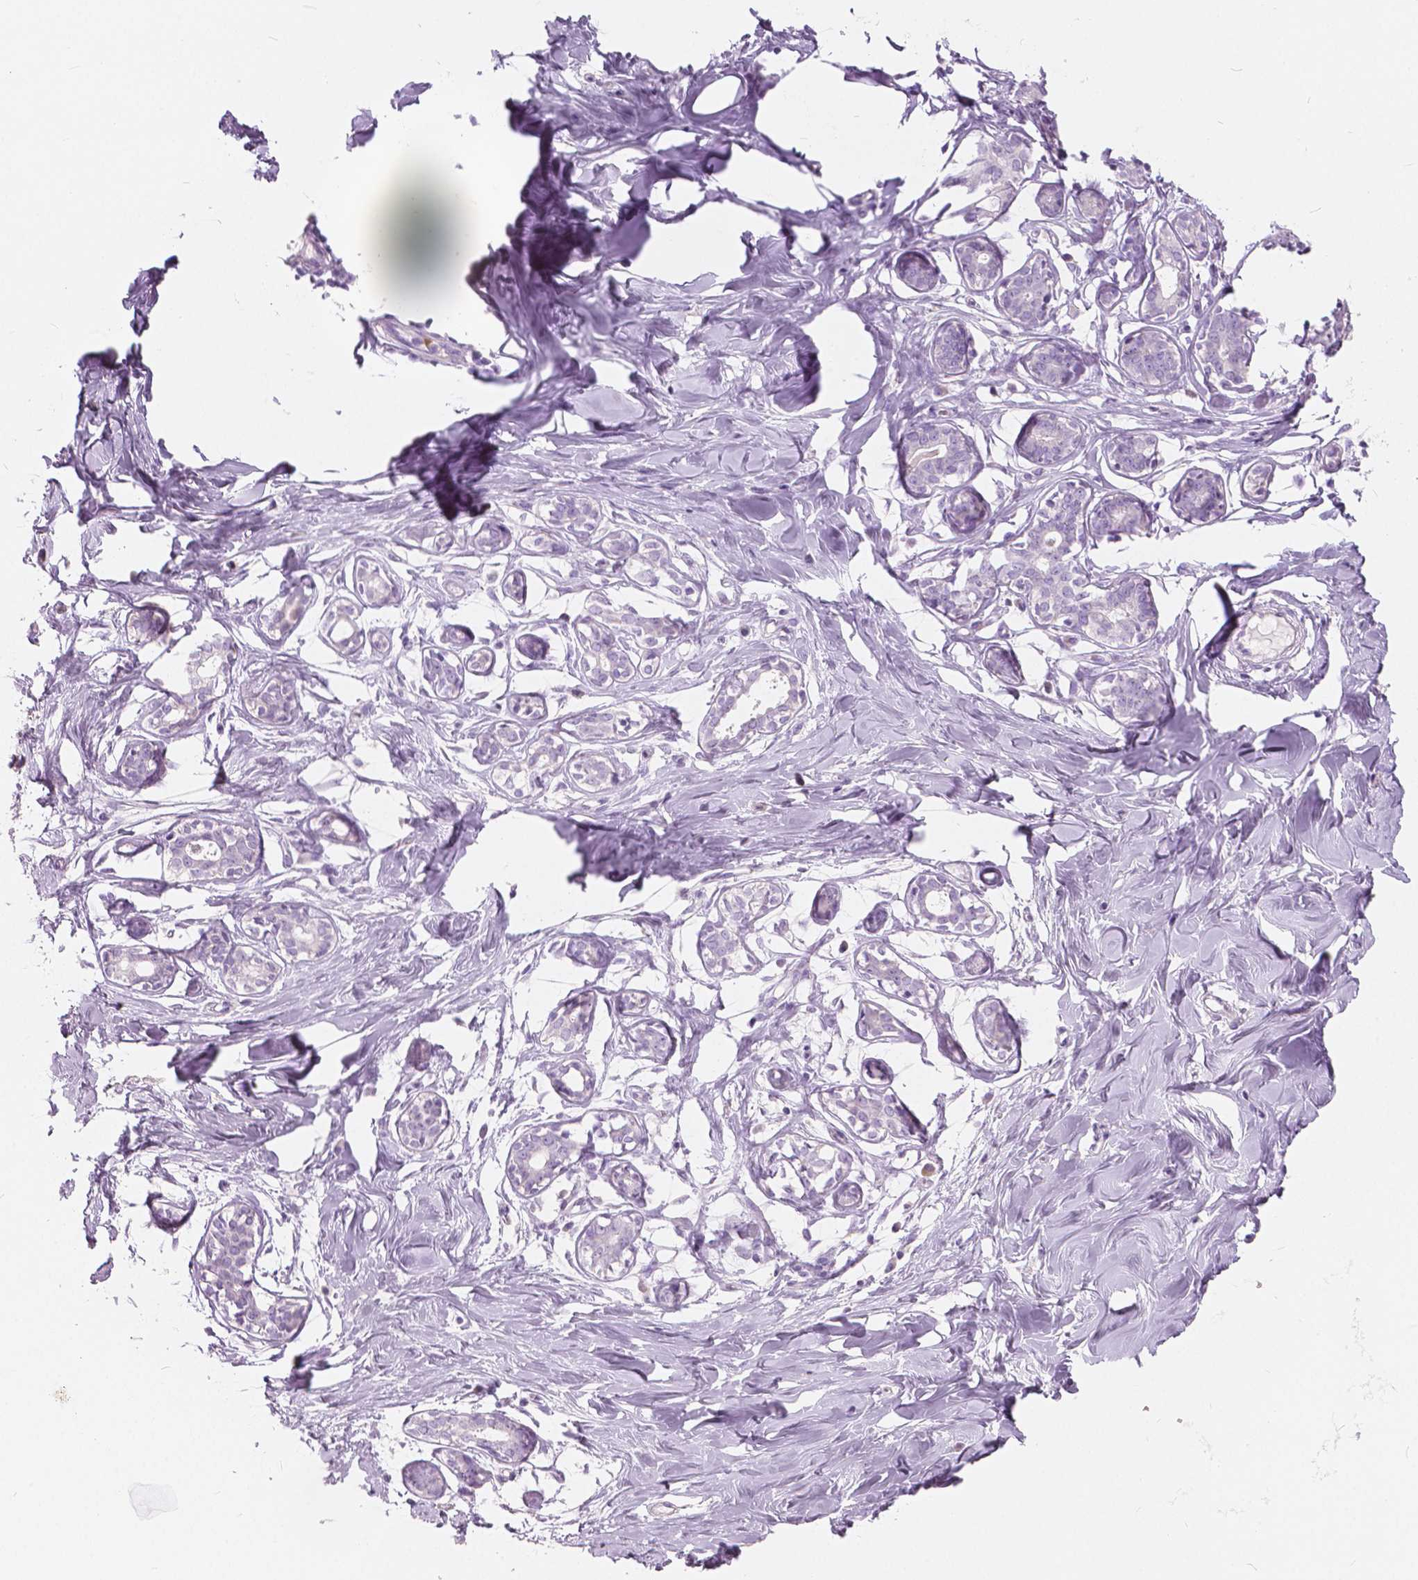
{"staining": {"intensity": "negative", "quantity": "none", "location": "none"}, "tissue": "breast", "cell_type": "Adipocytes", "image_type": "normal", "snomed": [{"axis": "morphology", "description": "Normal tissue, NOS"}, {"axis": "topography", "description": "Breast"}], "caption": "High magnification brightfield microscopy of unremarkable breast stained with DAB (3,3'-diaminobenzidine) (brown) and counterstained with hematoxylin (blue): adipocytes show no significant staining.", "gene": "CXCR2", "patient": {"sex": "female", "age": 27}}